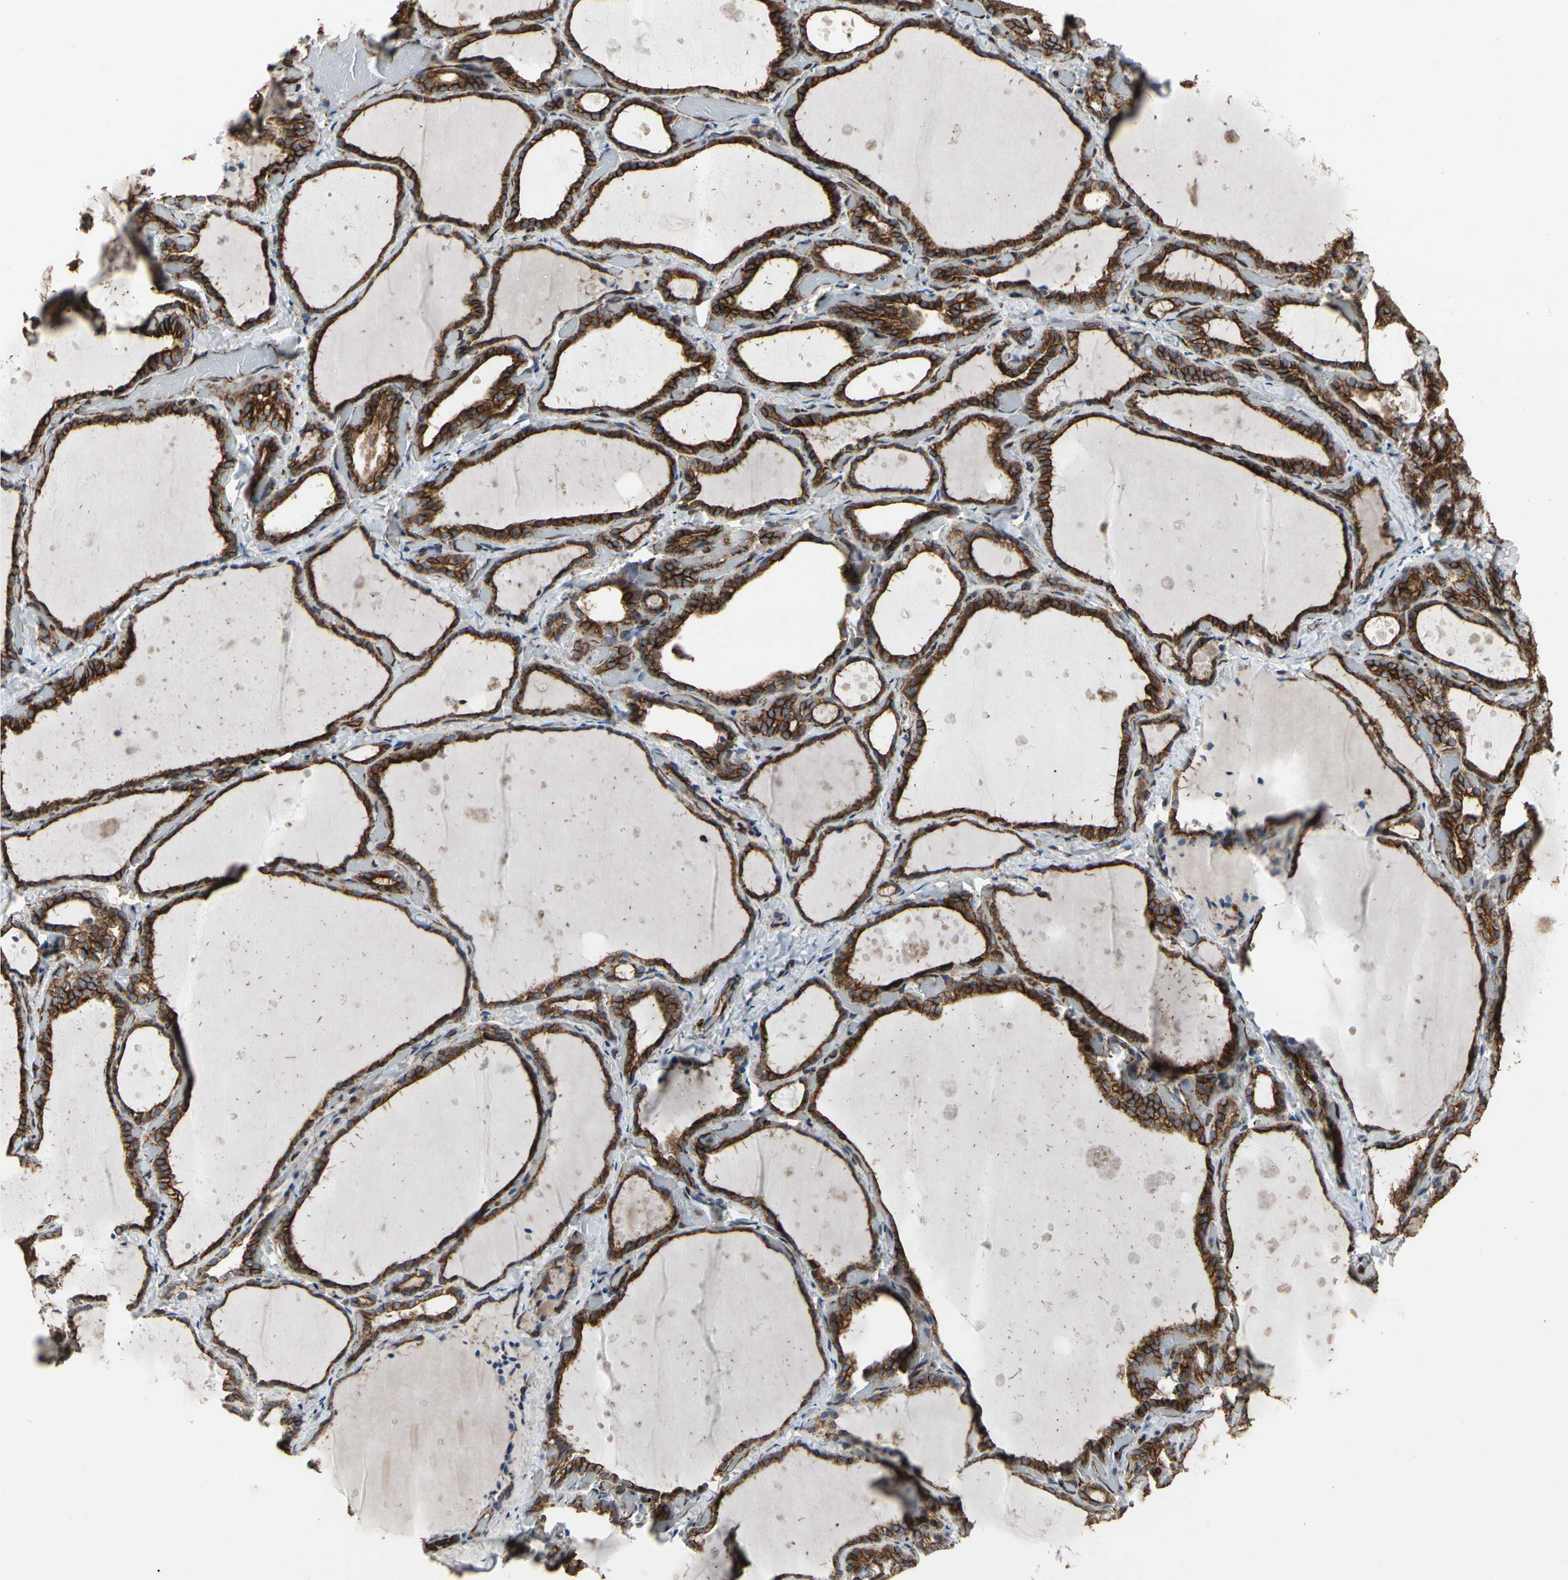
{"staining": {"intensity": "moderate", "quantity": ">75%", "location": "cytoplasmic/membranous"}, "tissue": "thyroid gland", "cell_type": "Glandular cells", "image_type": "normal", "snomed": [{"axis": "morphology", "description": "Normal tissue, NOS"}, {"axis": "topography", "description": "Thyroid gland"}], "caption": "This image reveals IHC staining of benign human thyroid gland, with medium moderate cytoplasmic/membranous expression in about >75% of glandular cells.", "gene": "TUBA1A", "patient": {"sex": "female", "age": 44}}